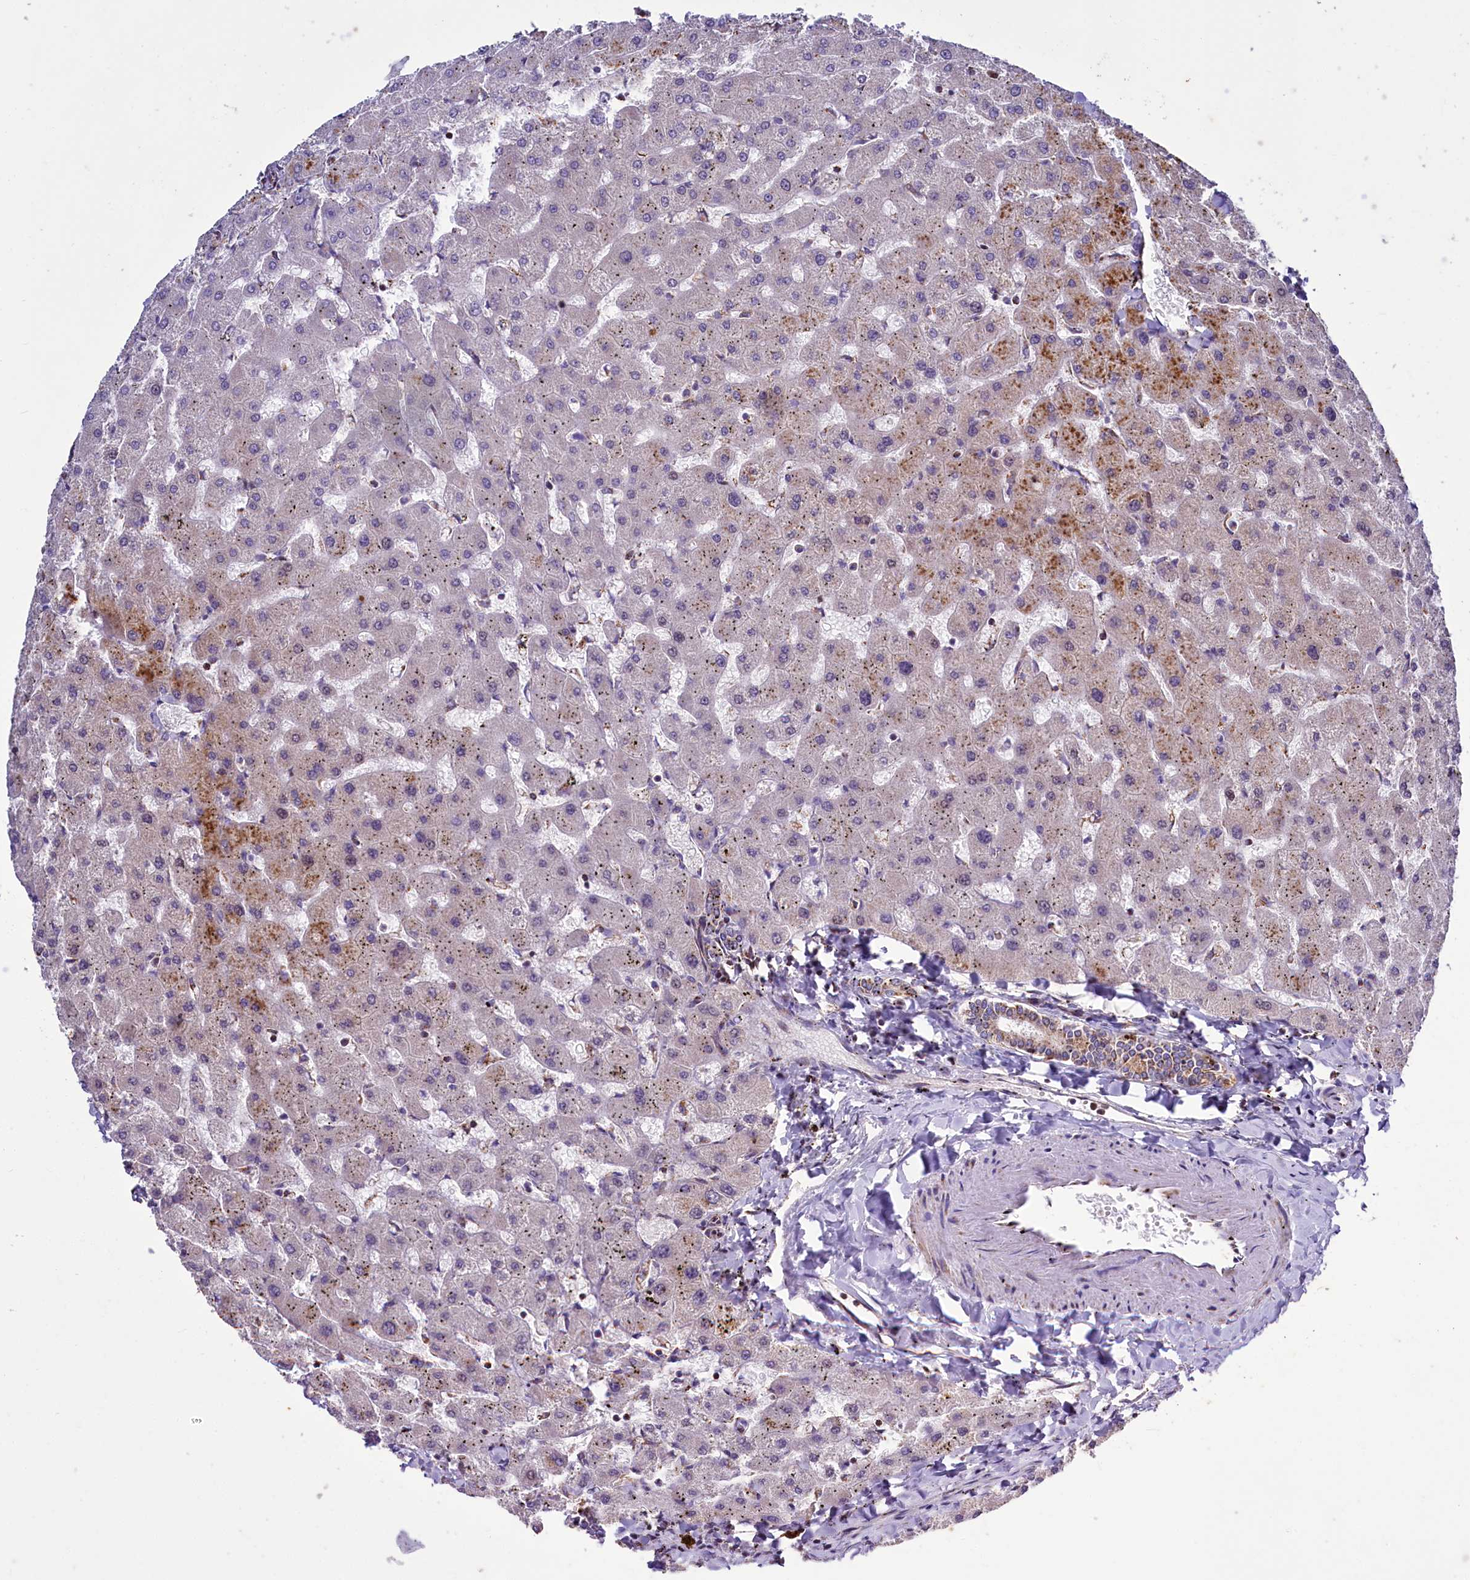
{"staining": {"intensity": "moderate", "quantity": ">75%", "location": "cytoplasmic/membranous"}, "tissue": "liver", "cell_type": "Cholangiocytes", "image_type": "normal", "snomed": [{"axis": "morphology", "description": "Normal tissue, NOS"}, {"axis": "topography", "description": "Liver"}], "caption": "Immunohistochemical staining of normal liver shows medium levels of moderate cytoplasmic/membranous positivity in about >75% of cholangiocytes.", "gene": "DYNC2H1", "patient": {"sex": "female", "age": 63}}